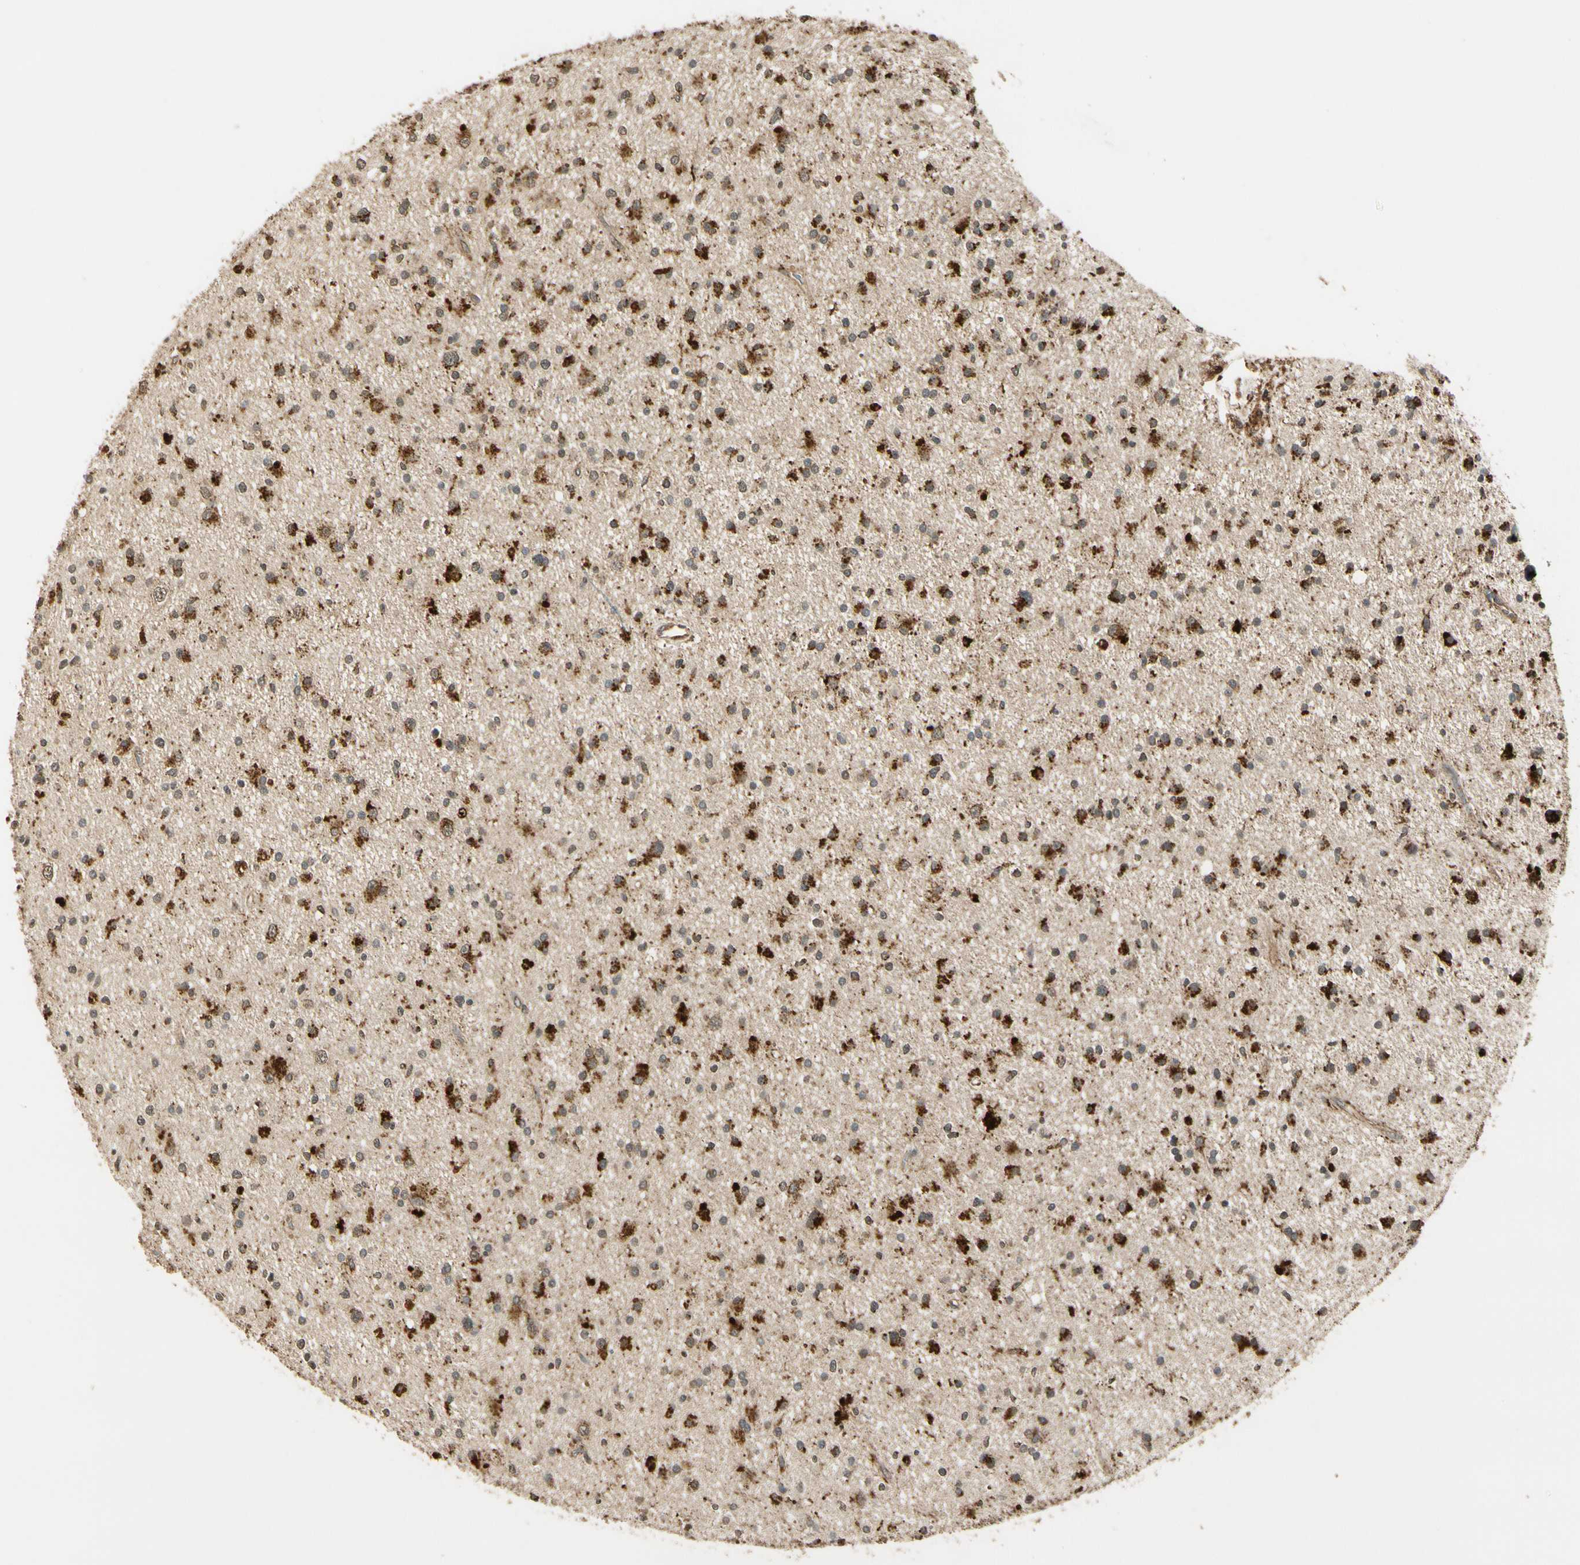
{"staining": {"intensity": "strong", "quantity": "25%-75%", "location": "cytoplasmic/membranous"}, "tissue": "glioma", "cell_type": "Tumor cells", "image_type": "cancer", "snomed": [{"axis": "morphology", "description": "Glioma, malignant, High grade"}, {"axis": "topography", "description": "Brain"}], "caption": "A photomicrograph of human malignant high-grade glioma stained for a protein exhibits strong cytoplasmic/membranous brown staining in tumor cells. (DAB (3,3'-diaminobenzidine) IHC, brown staining for protein, blue staining for nuclei).", "gene": "LAMTOR1", "patient": {"sex": "male", "age": 33}}